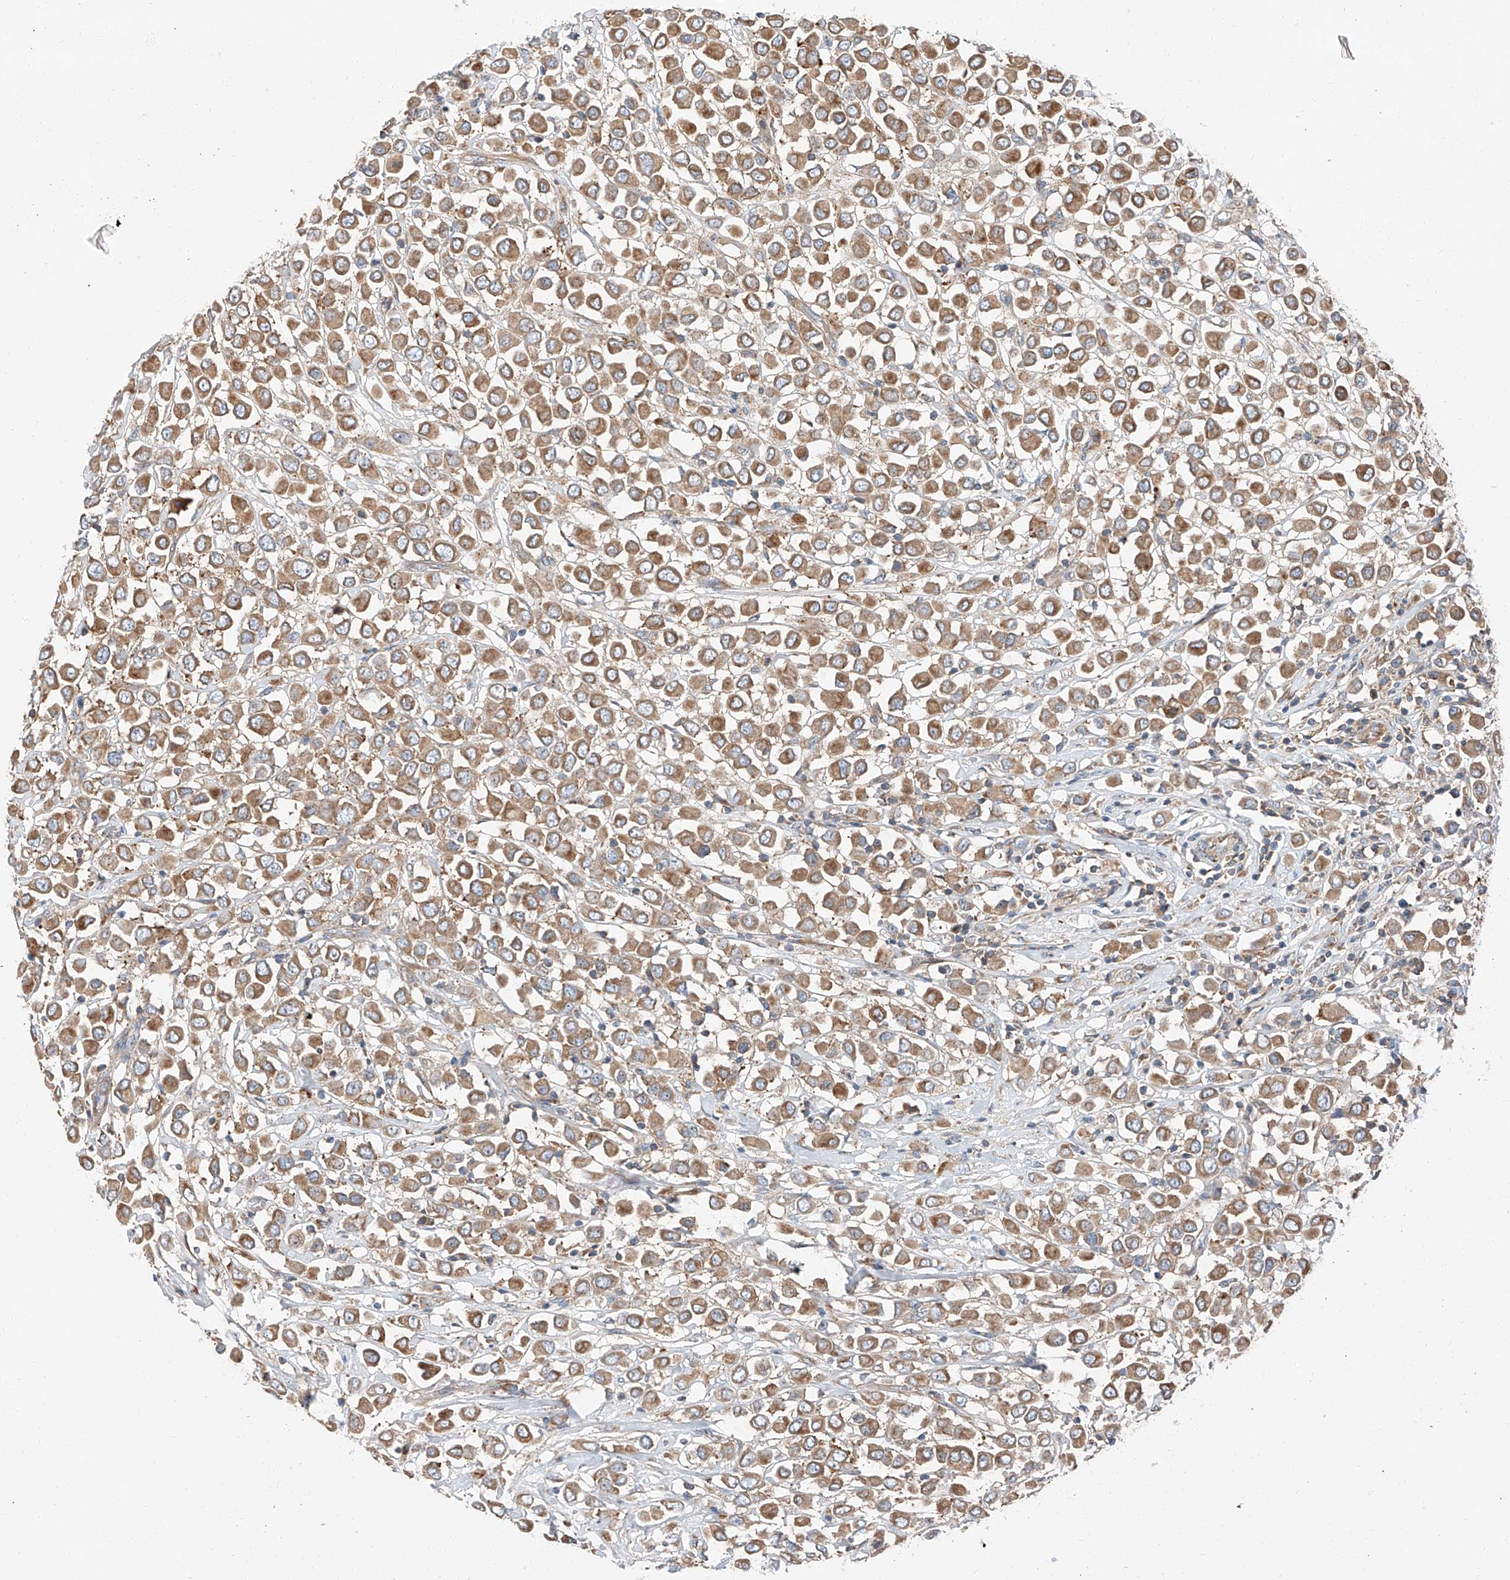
{"staining": {"intensity": "moderate", "quantity": ">75%", "location": "cytoplasmic/membranous"}, "tissue": "breast cancer", "cell_type": "Tumor cells", "image_type": "cancer", "snomed": [{"axis": "morphology", "description": "Duct carcinoma"}, {"axis": "topography", "description": "Breast"}], "caption": "High-magnification brightfield microscopy of breast intraductal carcinoma stained with DAB (3,3'-diaminobenzidine) (brown) and counterstained with hematoxylin (blue). tumor cells exhibit moderate cytoplasmic/membranous positivity is seen in approximately>75% of cells. (Brightfield microscopy of DAB IHC at high magnification).", "gene": "ZC3H15", "patient": {"sex": "female", "age": 61}}